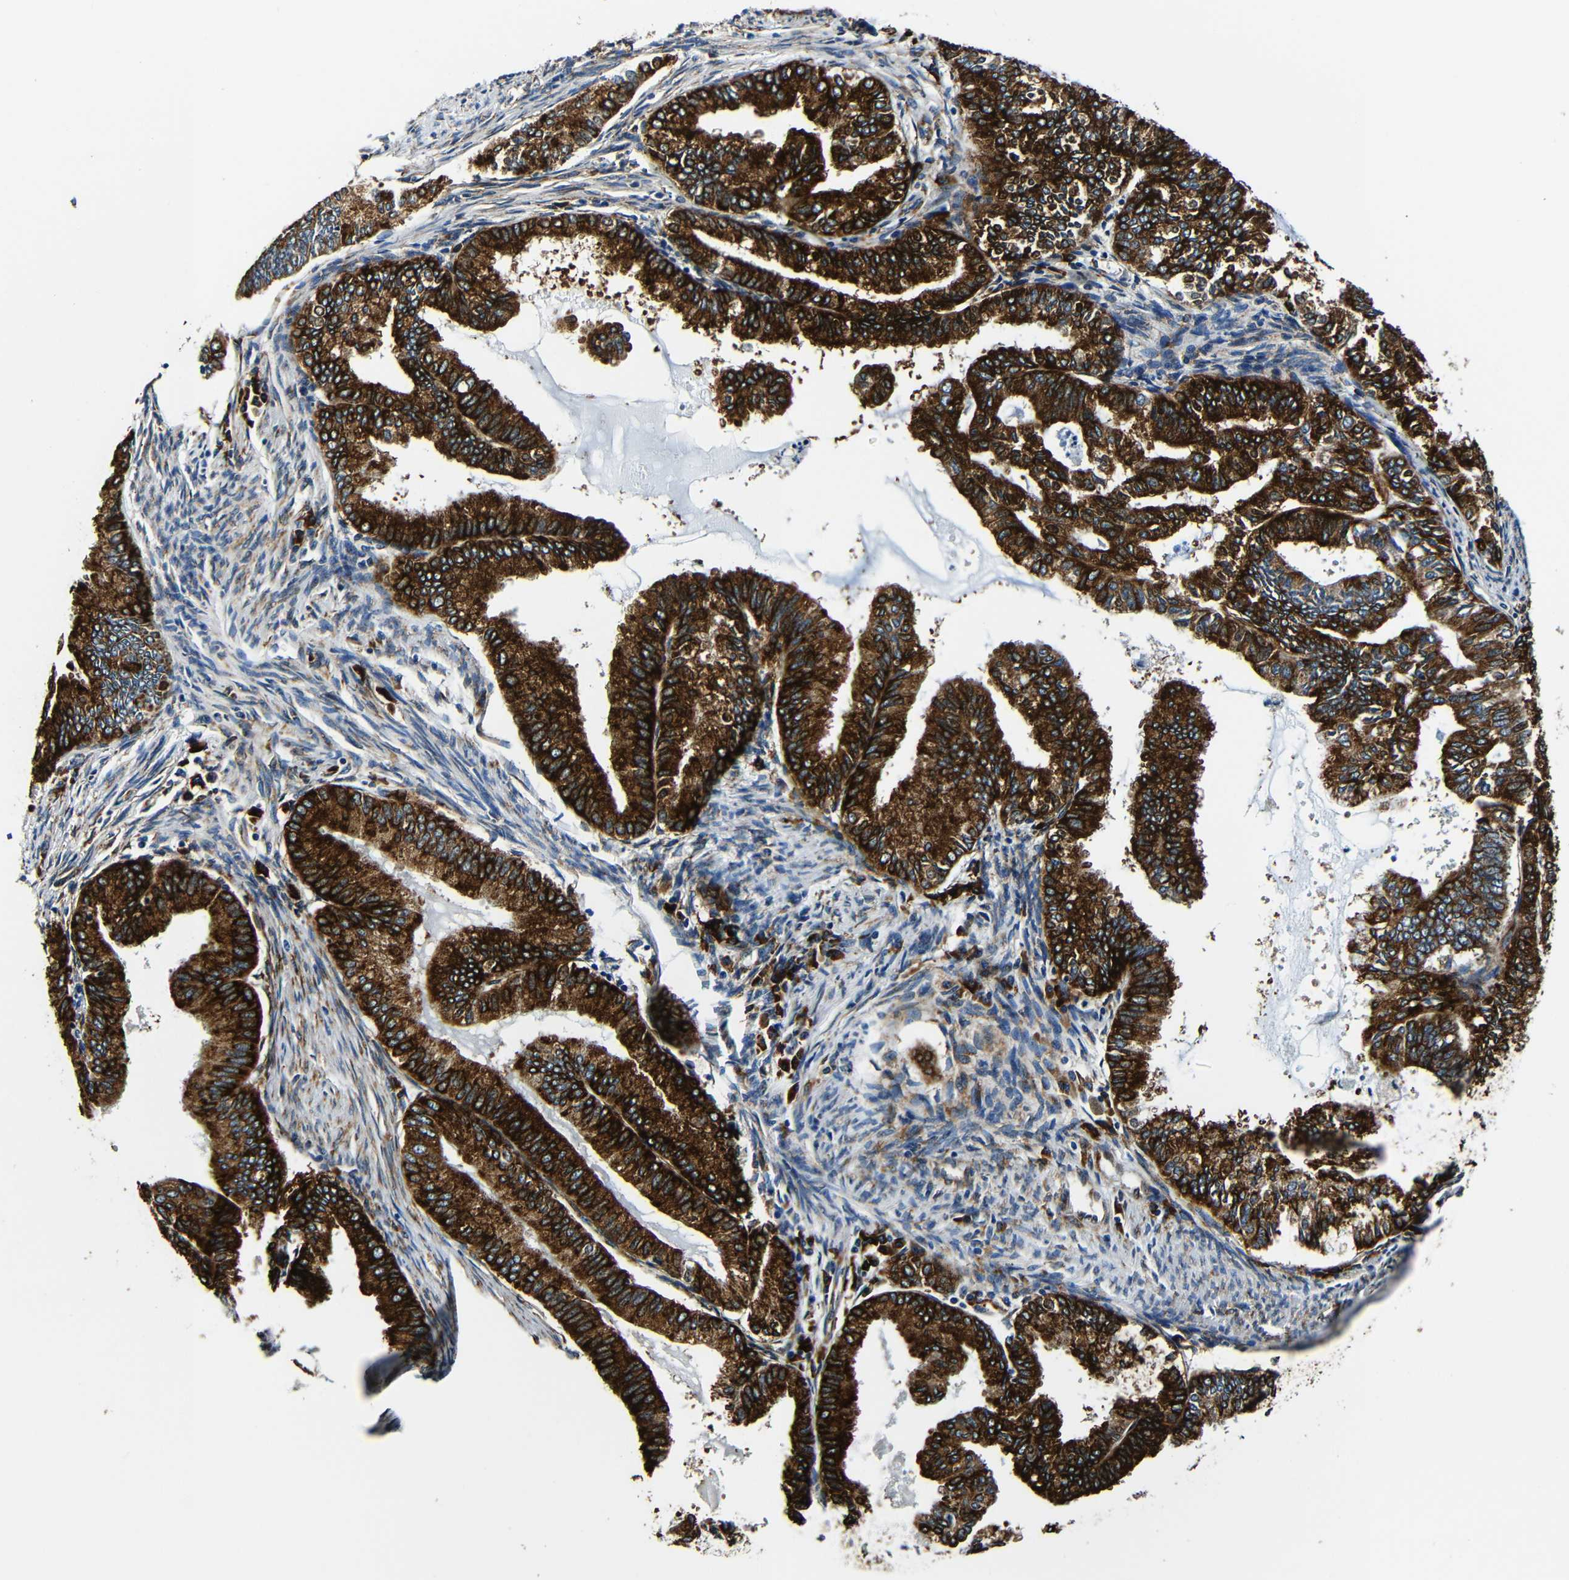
{"staining": {"intensity": "strong", "quantity": ">75%", "location": "cytoplasmic/membranous"}, "tissue": "endometrial cancer", "cell_type": "Tumor cells", "image_type": "cancer", "snomed": [{"axis": "morphology", "description": "Adenocarcinoma, NOS"}, {"axis": "topography", "description": "Endometrium"}], "caption": "Human endometrial adenocarcinoma stained with a protein marker displays strong staining in tumor cells.", "gene": "RRBP1", "patient": {"sex": "female", "age": 86}}